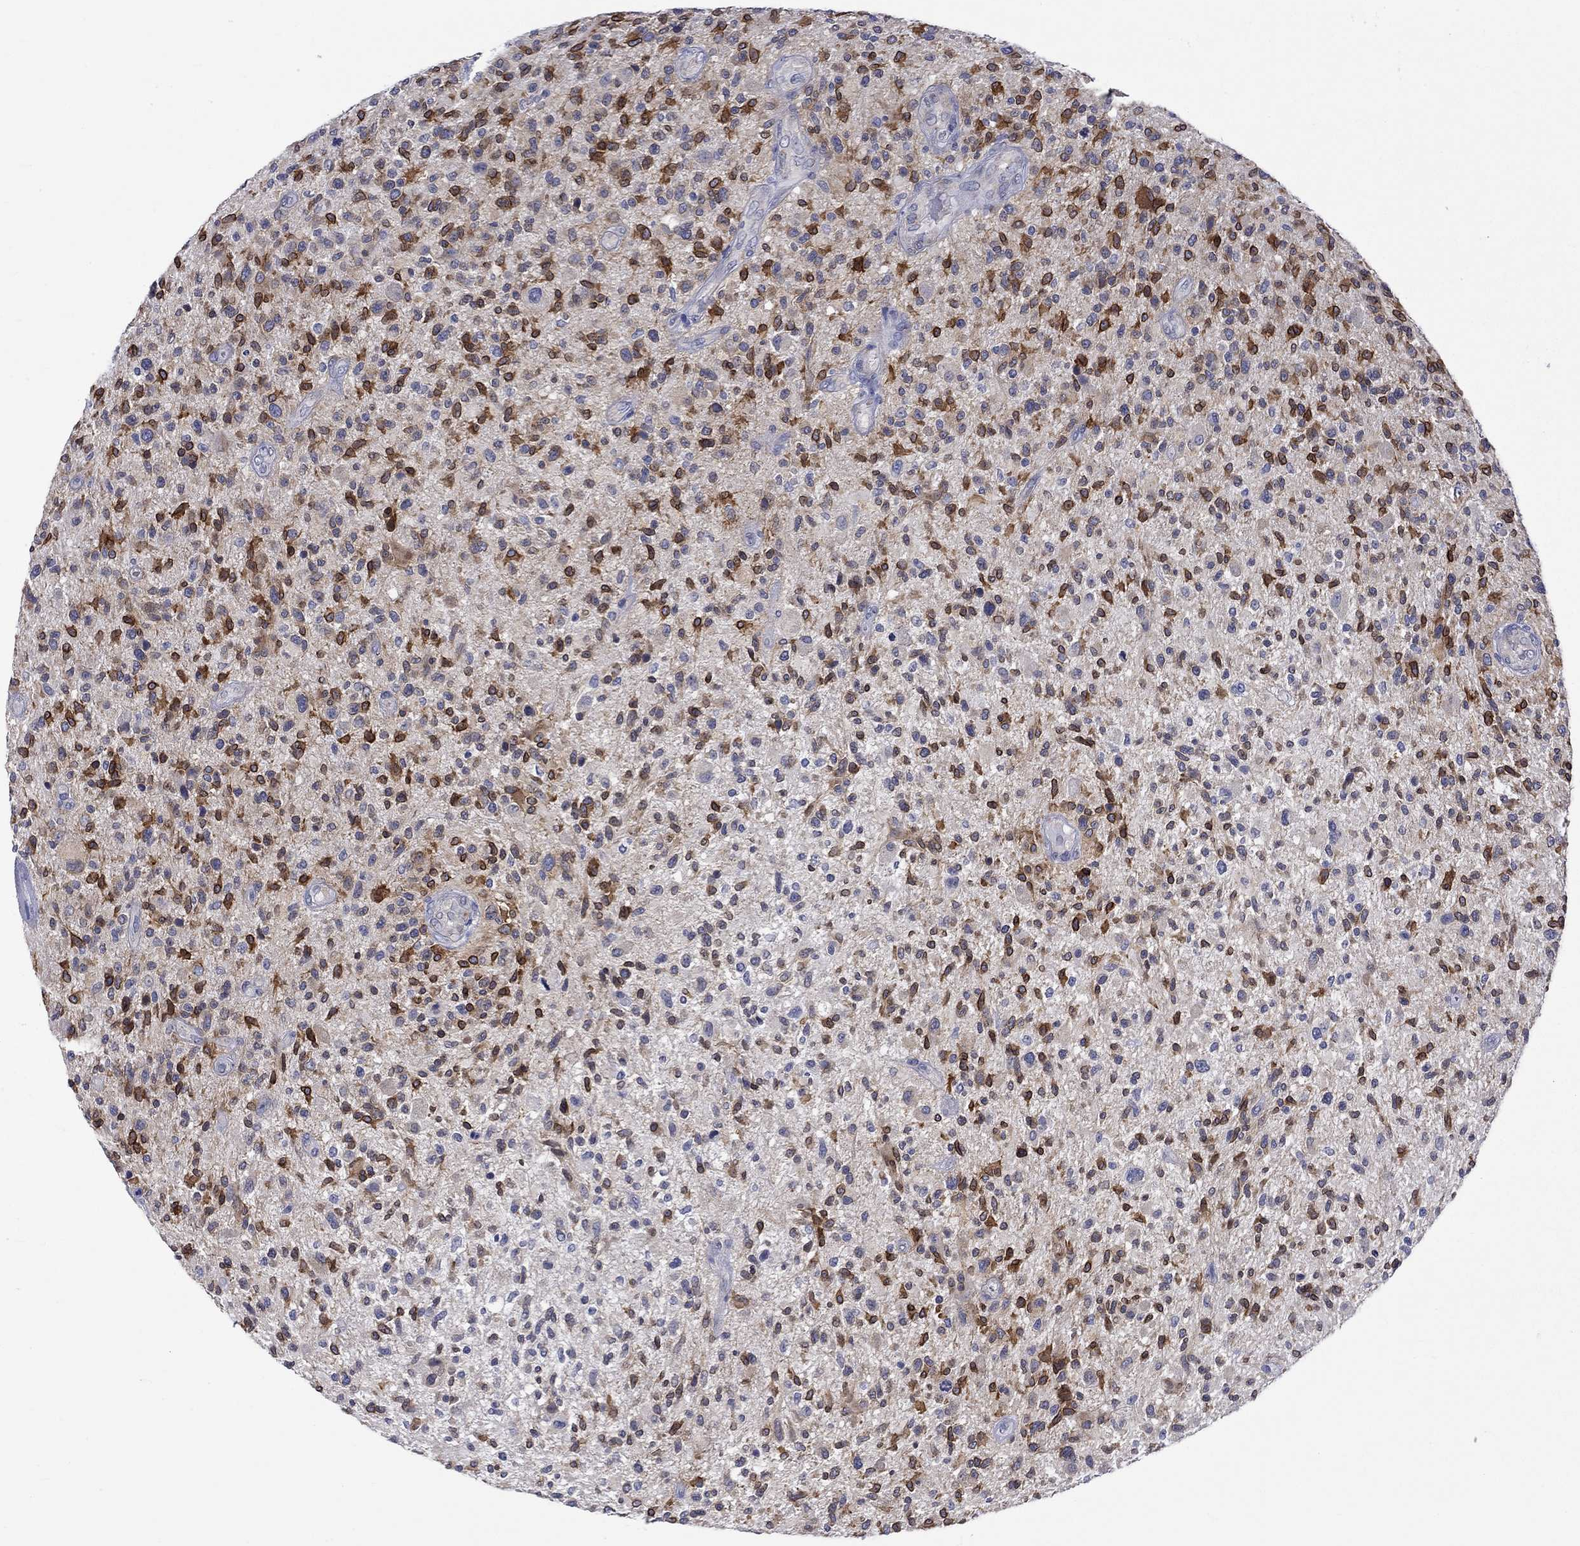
{"staining": {"intensity": "strong", "quantity": "25%-75%", "location": "cytoplasmic/membranous"}, "tissue": "glioma", "cell_type": "Tumor cells", "image_type": "cancer", "snomed": [{"axis": "morphology", "description": "Glioma, malignant, High grade"}, {"axis": "topography", "description": "Brain"}], "caption": "Immunohistochemical staining of malignant glioma (high-grade) displays strong cytoplasmic/membranous protein staining in about 25%-75% of tumor cells. The staining was performed using DAB (3,3'-diaminobenzidine) to visualize the protein expression in brown, while the nuclei were stained in blue with hematoxylin (Magnification: 20x).", "gene": "CERS1", "patient": {"sex": "male", "age": 47}}